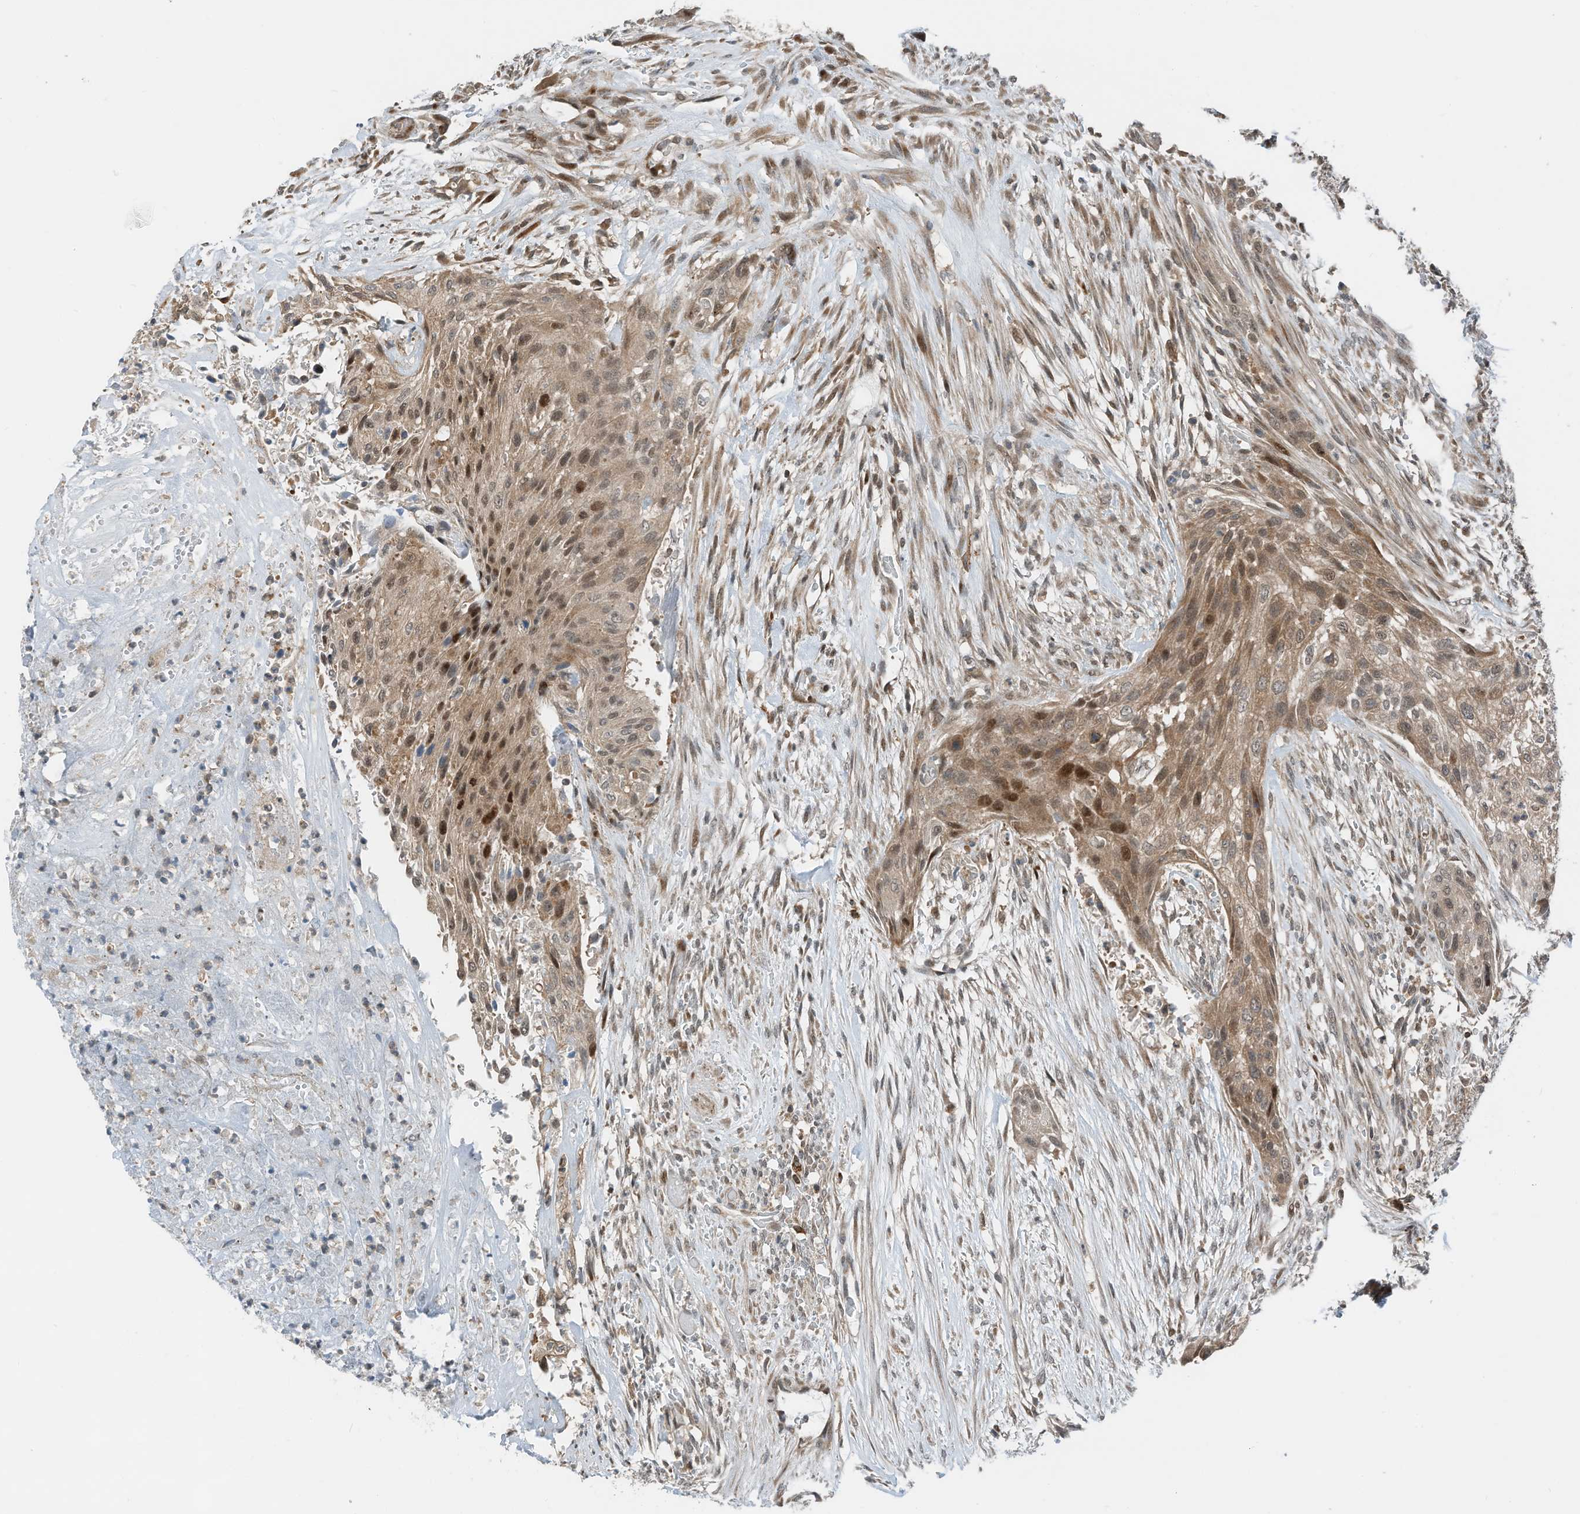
{"staining": {"intensity": "moderate", "quantity": "25%-75%", "location": "nuclear"}, "tissue": "urothelial cancer", "cell_type": "Tumor cells", "image_type": "cancer", "snomed": [{"axis": "morphology", "description": "Urothelial carcinoma, High grade"}, {"axis": "topography", "description": "Urinary bladder"}], "caption": "High-magnification brightfield microscopy of urothelial cancer stained with DAB (3,3'-diaminobenzidine) (brown) and counterstained with hematoxylin (blue). tumor cells exhibit moderate nuclear positivity is appreciated in approximately25%-75% of cells.", "gene": "RMND1", "patient": {"sex": "male", "age": 35}}